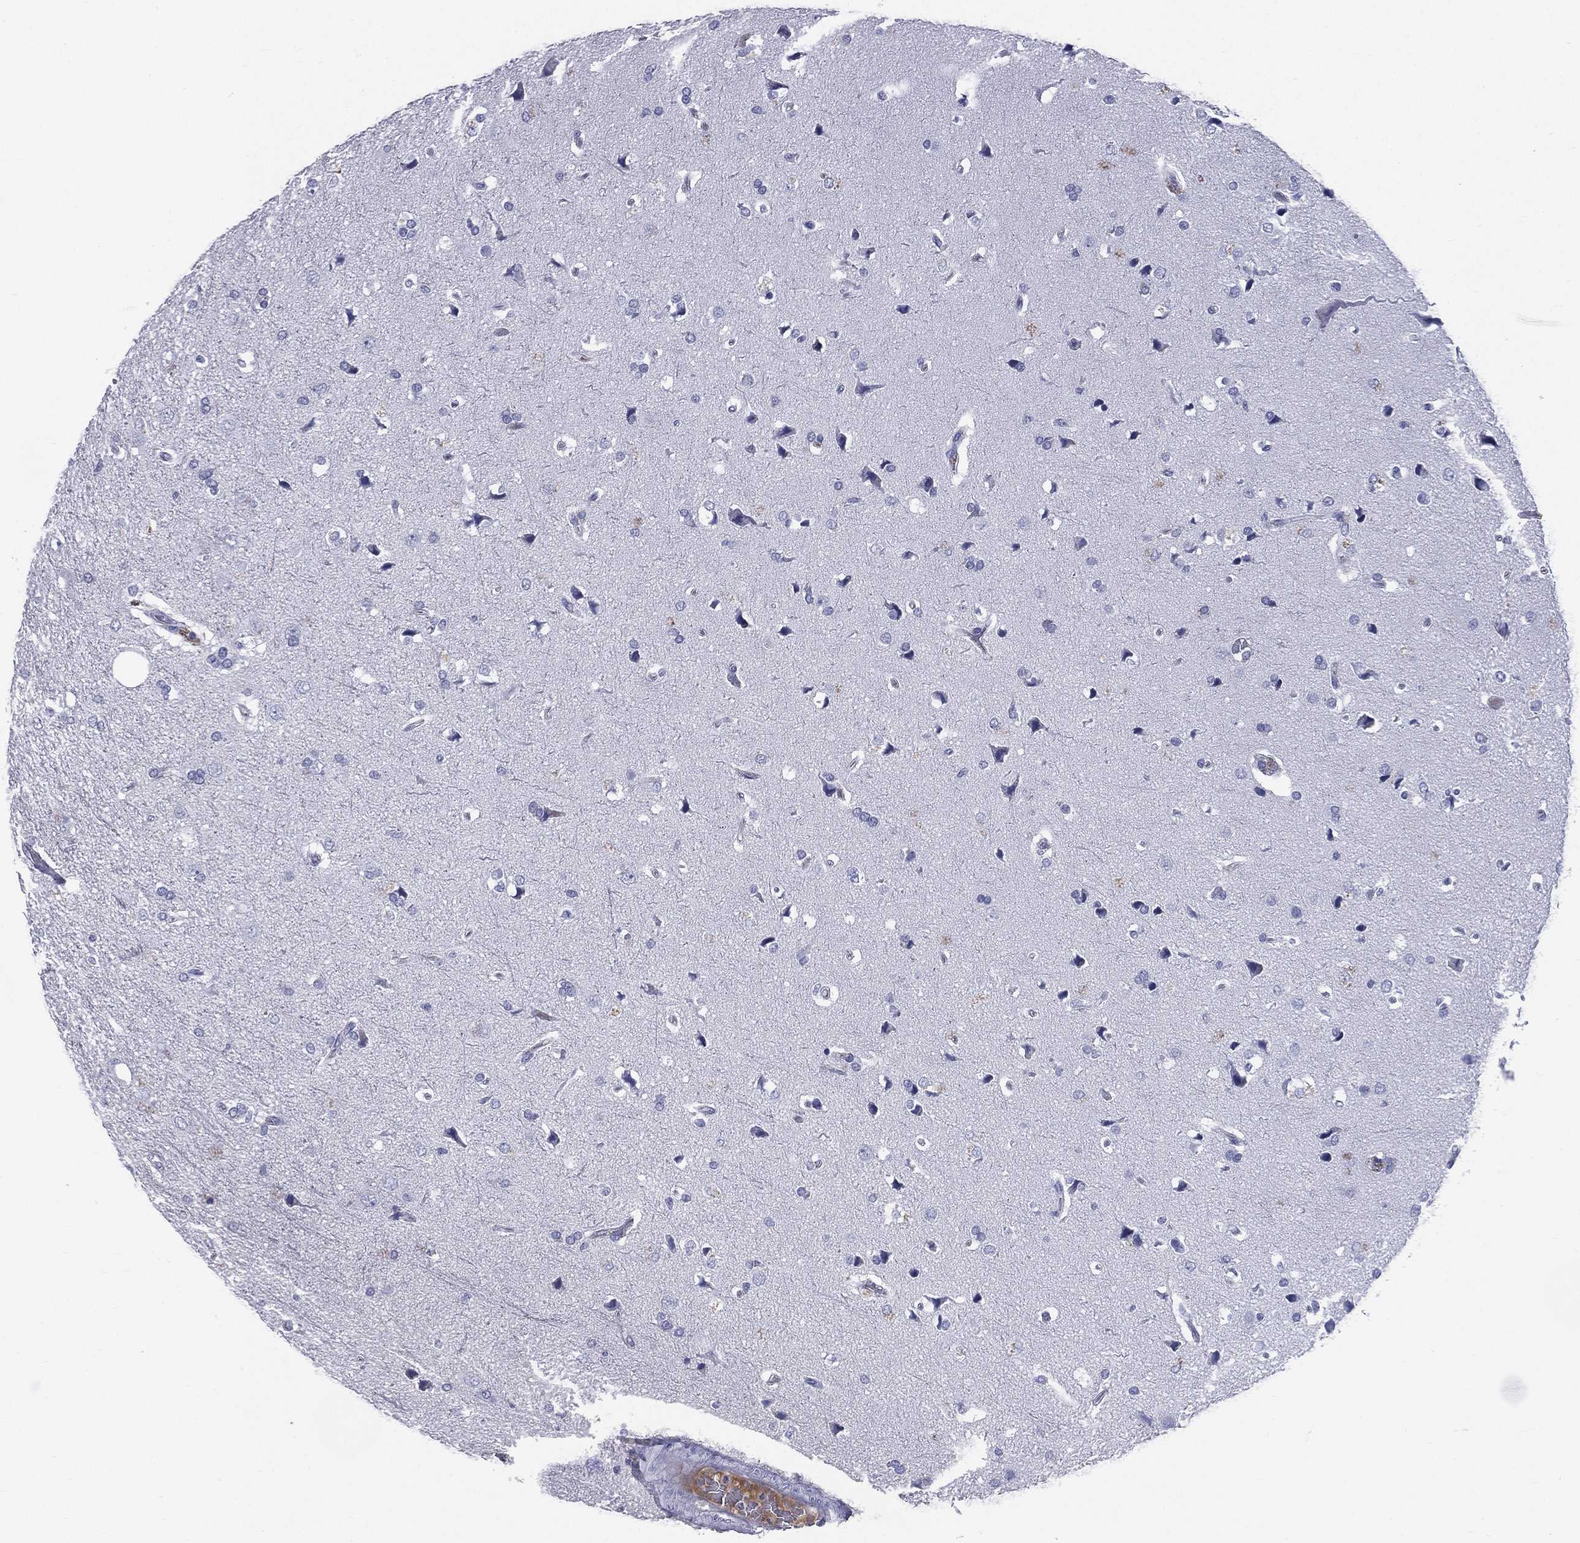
{"staining": {"intensity": "negative", "quantity": "none", "location": "none"}, "tissue": "glioma", "cell_type": "Tumor cells", "image_type": "cancer", "snomed": [{"axis": "morphology", "description": "Glioma, malignant, High grade"}, {"axis": "topography", "description": "Brain"}], "caption": "Tumor cells are negative for protein expression in human glioma. (Stains: DAB (3,3'-diaminobenzidine) immunohistochemistry (IHC) with hematoxylin counter stain, Microscopy: brightfield microscopy at high magnification).", "gene": "HP", "patient": {"sex": "female", "age": 63}}